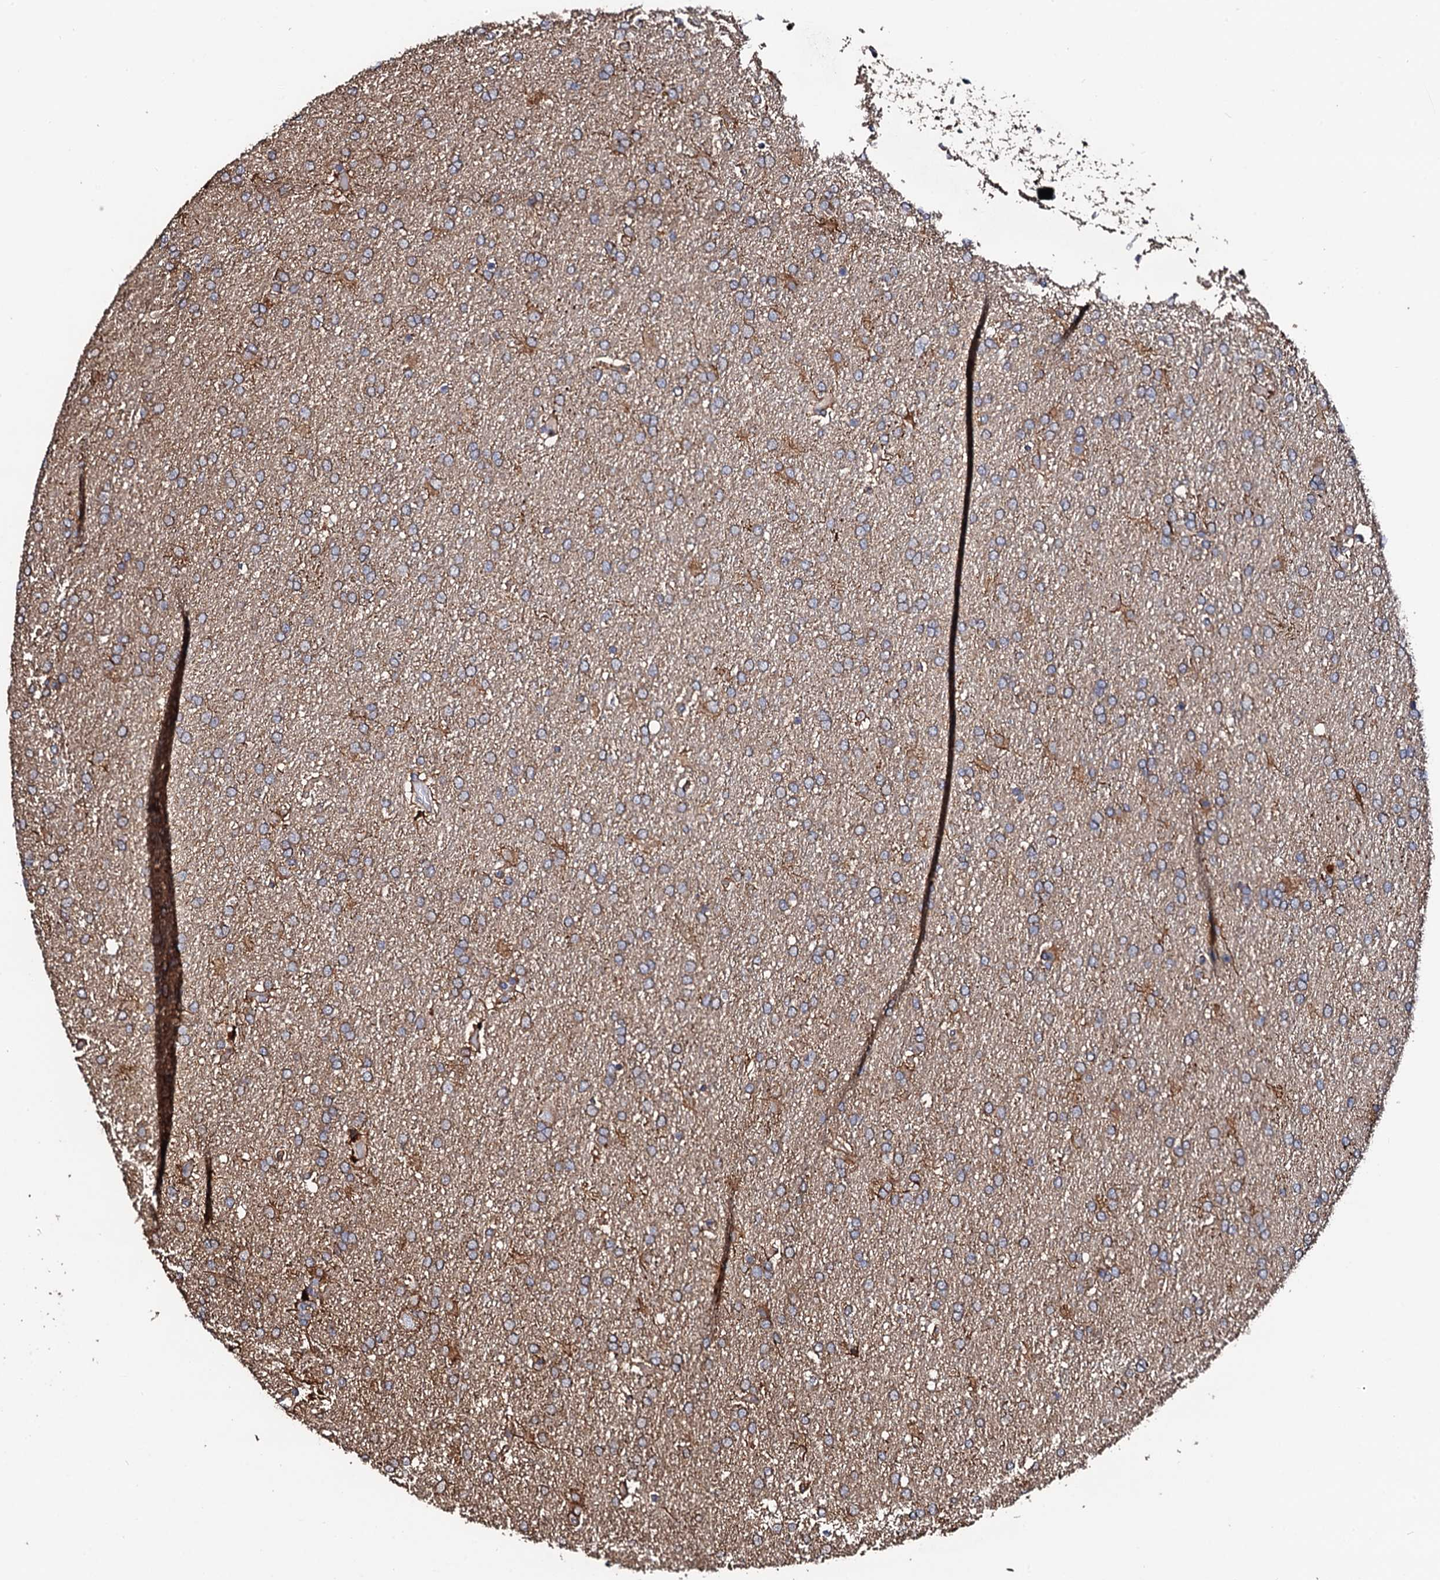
{"staining": {"intensity": "moderate", "quantity": ">75%", "location": "cytoplasmic/membranous"}, "tissue": "glioma", "cell_type": "Tumor cells", "image_type": "cancer", "snomed": [{"axis": "morphology", "description": "Glioma, malignant, High grade"}, {"axis": "topography", "description": "Brain"}], "caption": "Brown immunohistochemical staining in human glioma reveals moderate cytoplasmic/membranous expression in about >75% of tumor cells.", "gene": "CKAP5", "patient": {"sex": "male", "age": 72}}